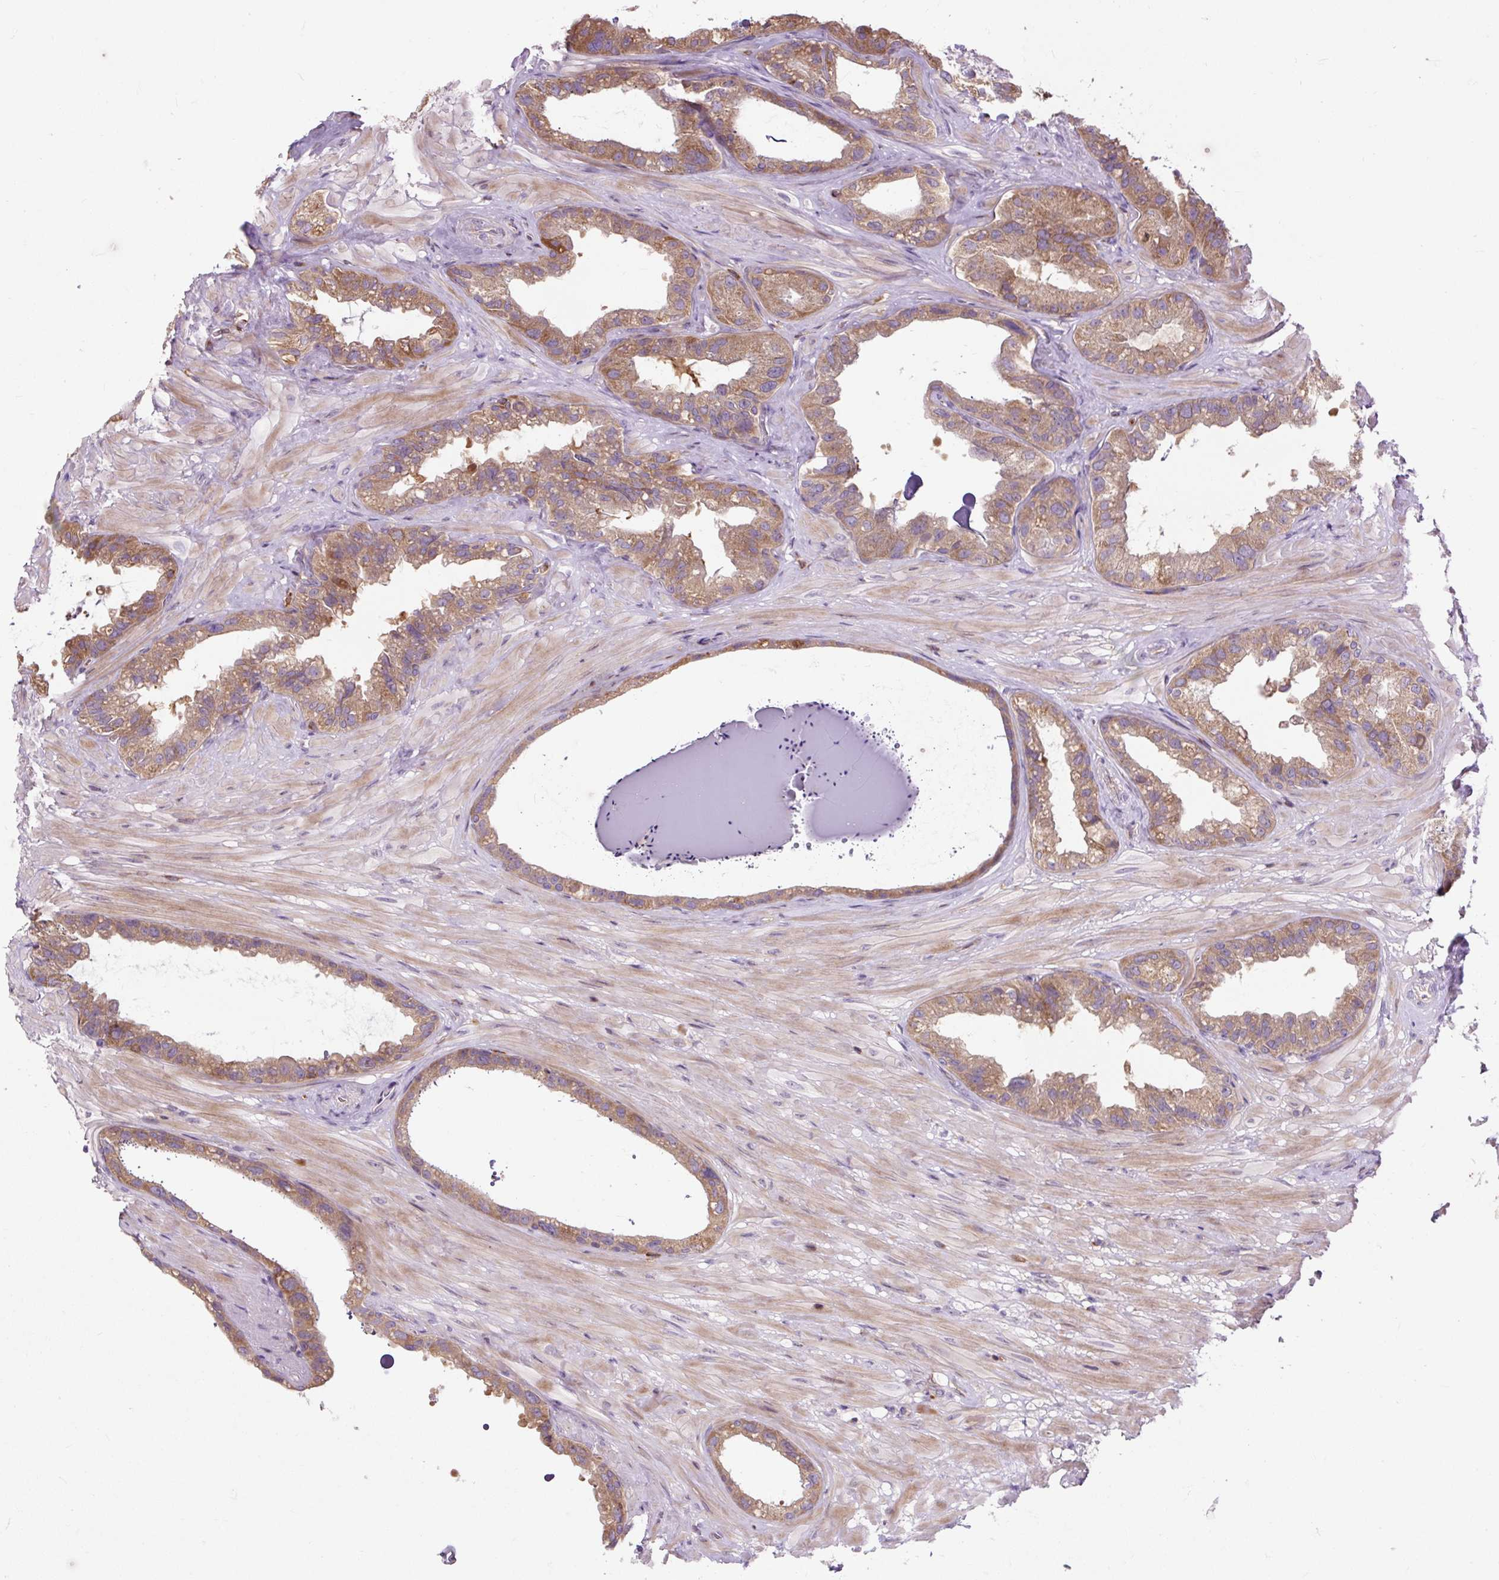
{"staining": {"intensity": "moderate", "quantity": ">75%", "location": "cytoplasmic/membranous"}, "tissue": "seminal vesicle", "cell_type": "Glandular cells", "image_type": "normal", "snomed": [{"axis": "morphology", "description": "Normal tissue, NOS"}, {"axis": "topography", "description": "Seminal veicle"}, {"axis": "topography", "description": "Peripheral nerve tissue"}], "caption": "Immunohistochemistry micrograph of benign seminal vesicle stained for a protein (brown), which reveals medium levels of moderate cytoplasmic/membranous positivity in approximately >75% of glandular cells.", "gene": "CISD3", "patient": {"sex": "male", "age": 76}}